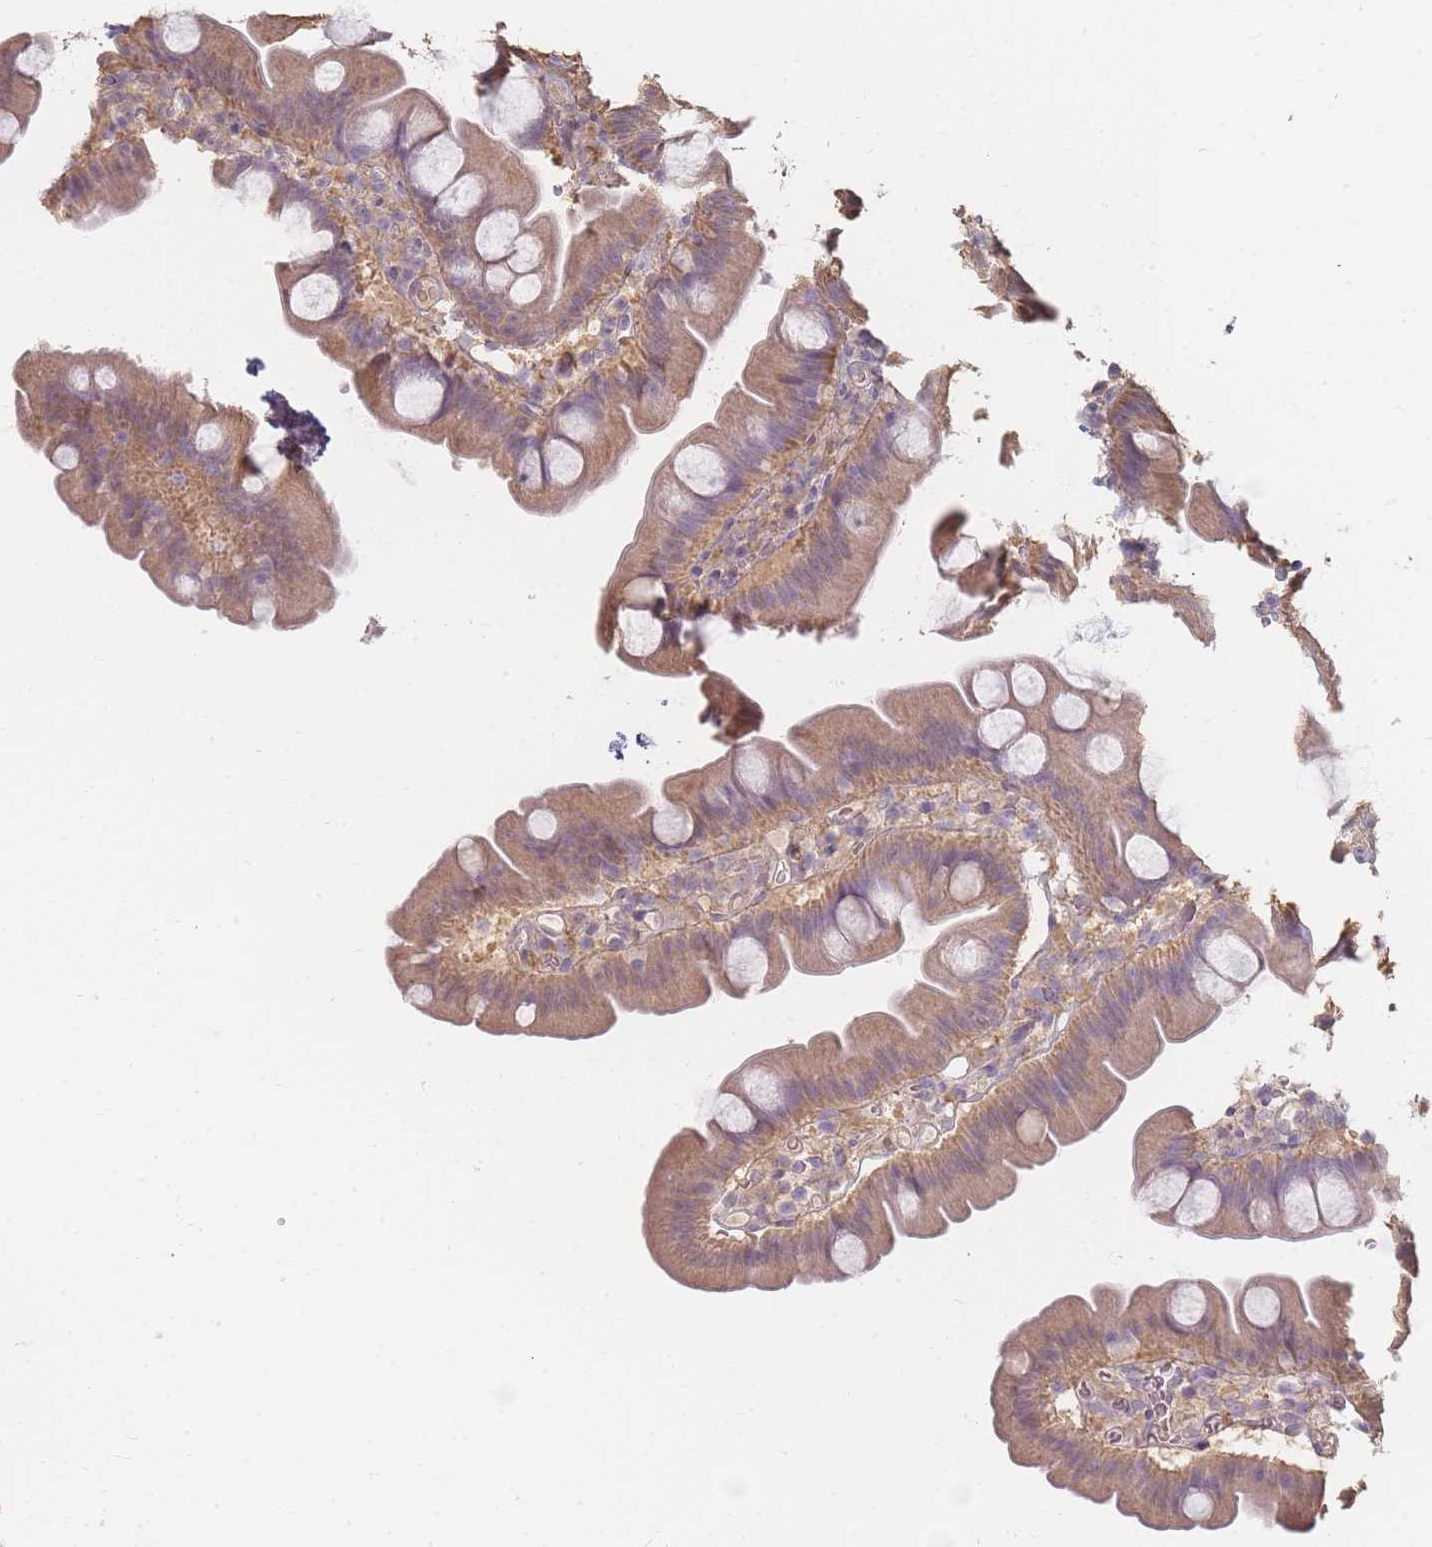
{"staining": {"intensity": "moderate", "quantity": ">75%", "location": "cytoplasmic/membranous"}, "tissue": "small intestine", "cell_type": "Glandular cells", "image_type": "normal", "snomed": [{"axis": "morphology", "description": "Normal tissue, NOS"}, {"axis": "topography", "description": "Small intestine"}], "caption": "The histopathology image shows immunohistochemical staining of normal small intestine. There is moderate cytoplasmic/membranous expression is identified in about >75% of glandular cells. The staining is performed using DAB (3,3'-diaminobenzidine) brown chromogen to label protein expression. The nuclei are counter-stained blue using hematoxylin.", "gene": "RFTN1", "patient": {"sex": "female", "age": 68}}